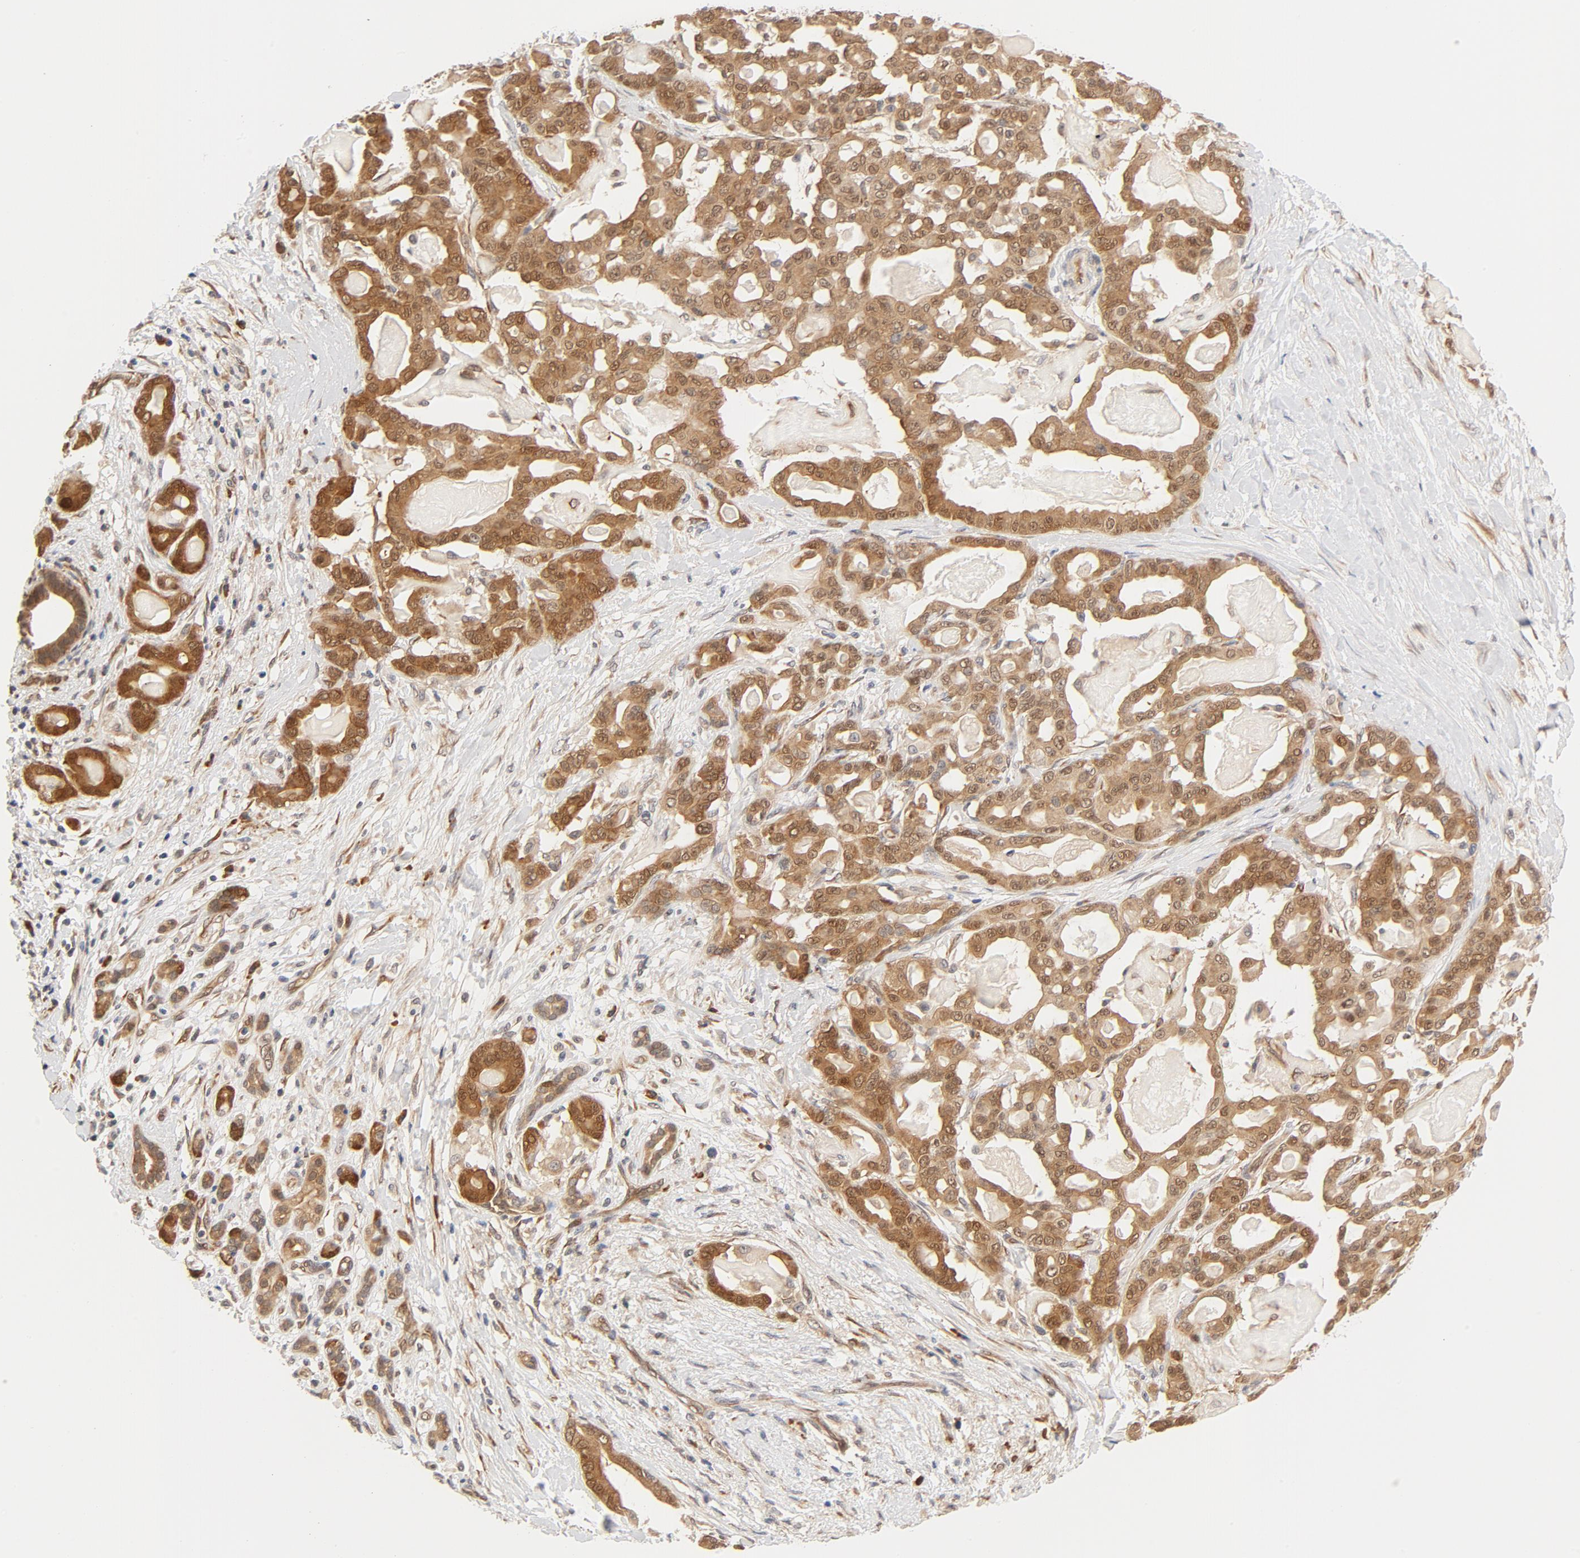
{"staining": {"intensity": "moderate", "quantity": ">75%", "location": "cytoplasmic/membranous,nuclear"}, "tissue": "pancreatic cancer", "cell_type": "Tumor cells", "image_type": "cancer", "snomed": [{"axis": "morphology", "description": "Adenocarcinoma, NOS"}, {"axis": "topography", "description": "Pancreas"}], "caption": "Tumor cells demonstrate medium levels of moderate cytoplasmic/membranous and nuclear positivity in approximately >75% of cells in adenocarcinoma (pancreatic). The staining was performed using DAB to visualize the protein expression in brown, while the nuclei were stained in blue with hematoxylin (Magnification: 20x).", "gene": "EIF4E", "patient": {"sex": "male", "age": 63}}